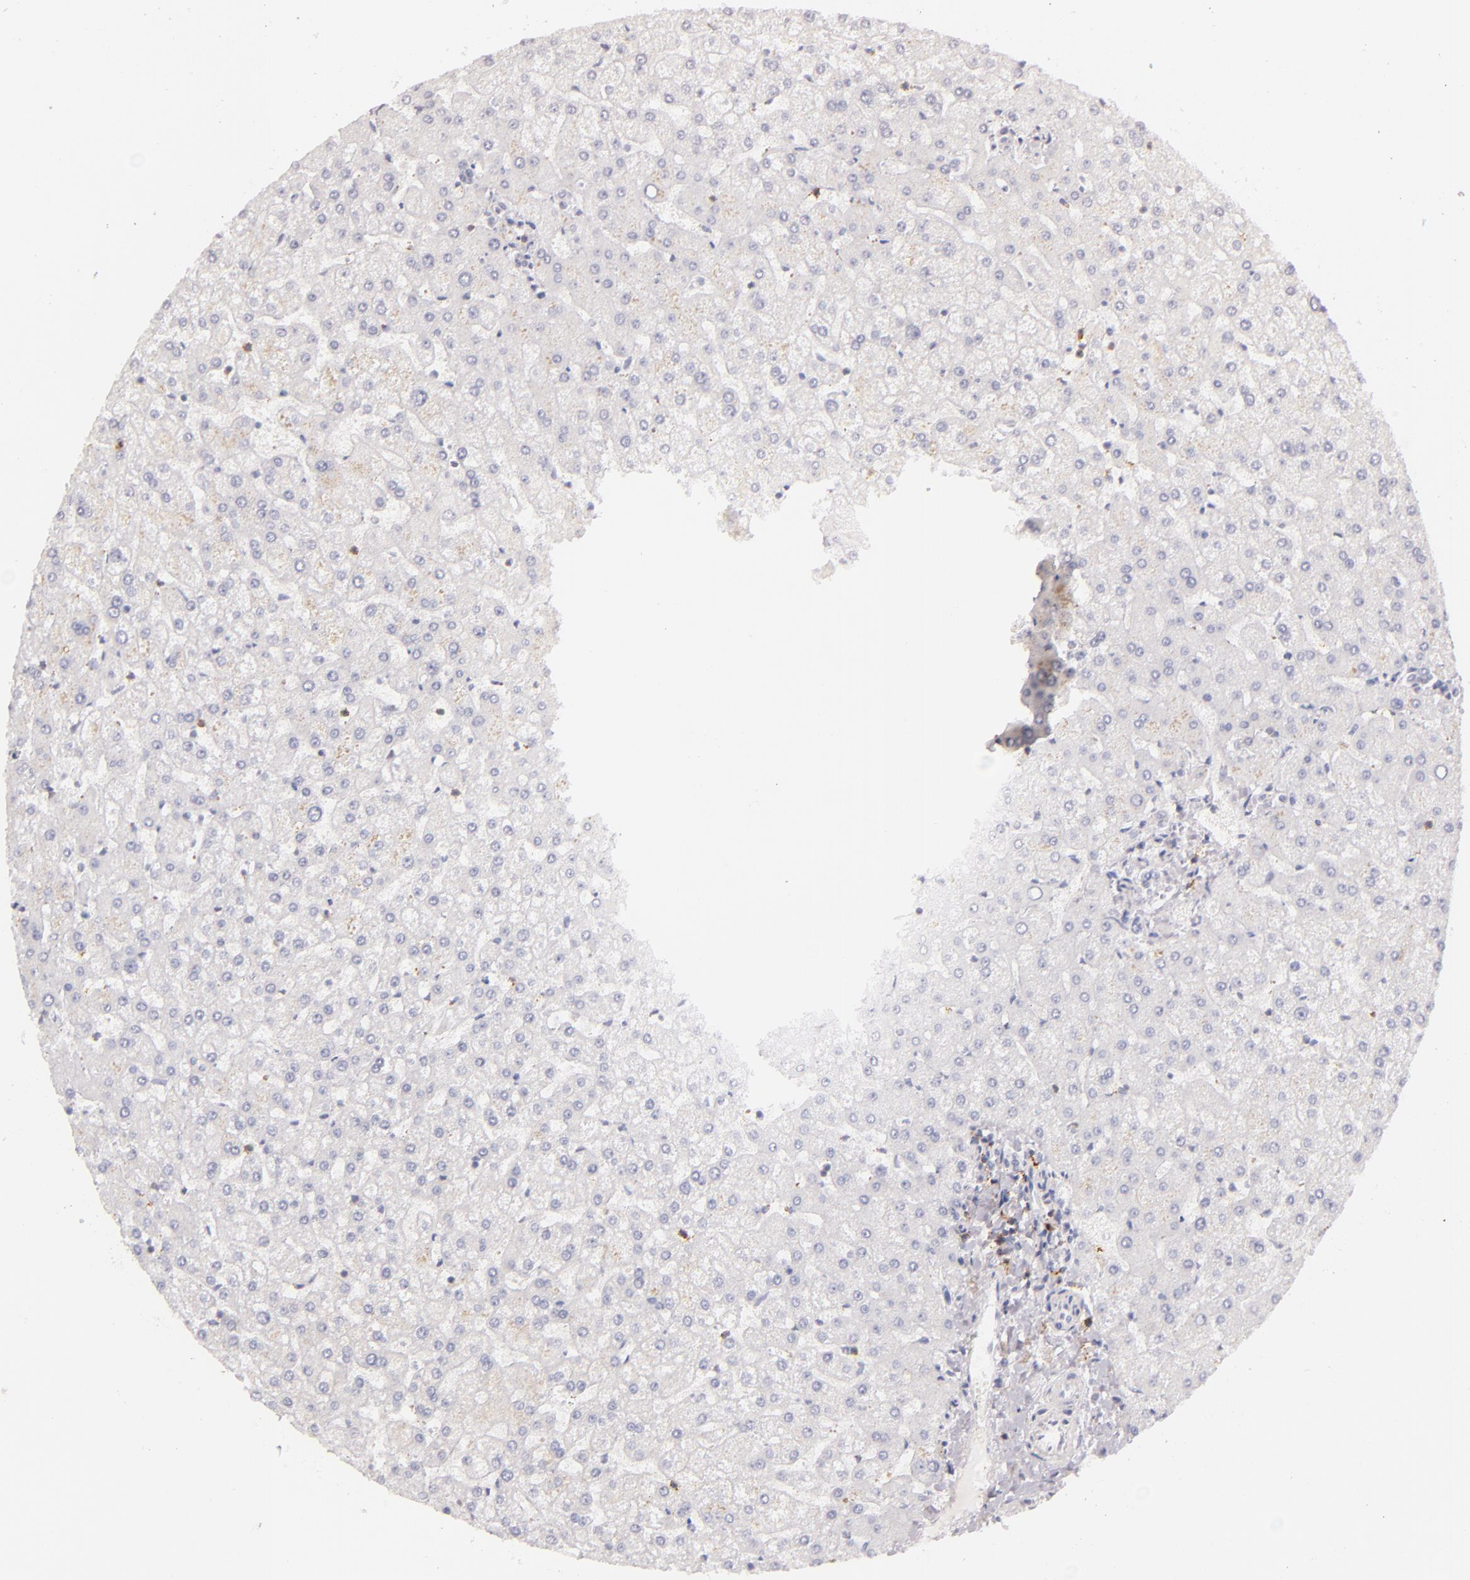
{"staining": {"intensity": "negative", "quantity": "none", "location": "none"}, "tissue": "liver", "cell_type": "Cholangiocytes", "image_type": "normal", "snomed": [{"axis": "morphology", "description": "Normal tissue, NOS"}, {"axis": "topography", "description": "Liver"}], "caption": "Protein analysis of unremarkable liver demonstrates no significant expression in cholangiocytes.", "gene": "LAT", "patient": {"sex": "female", "age": 32}}